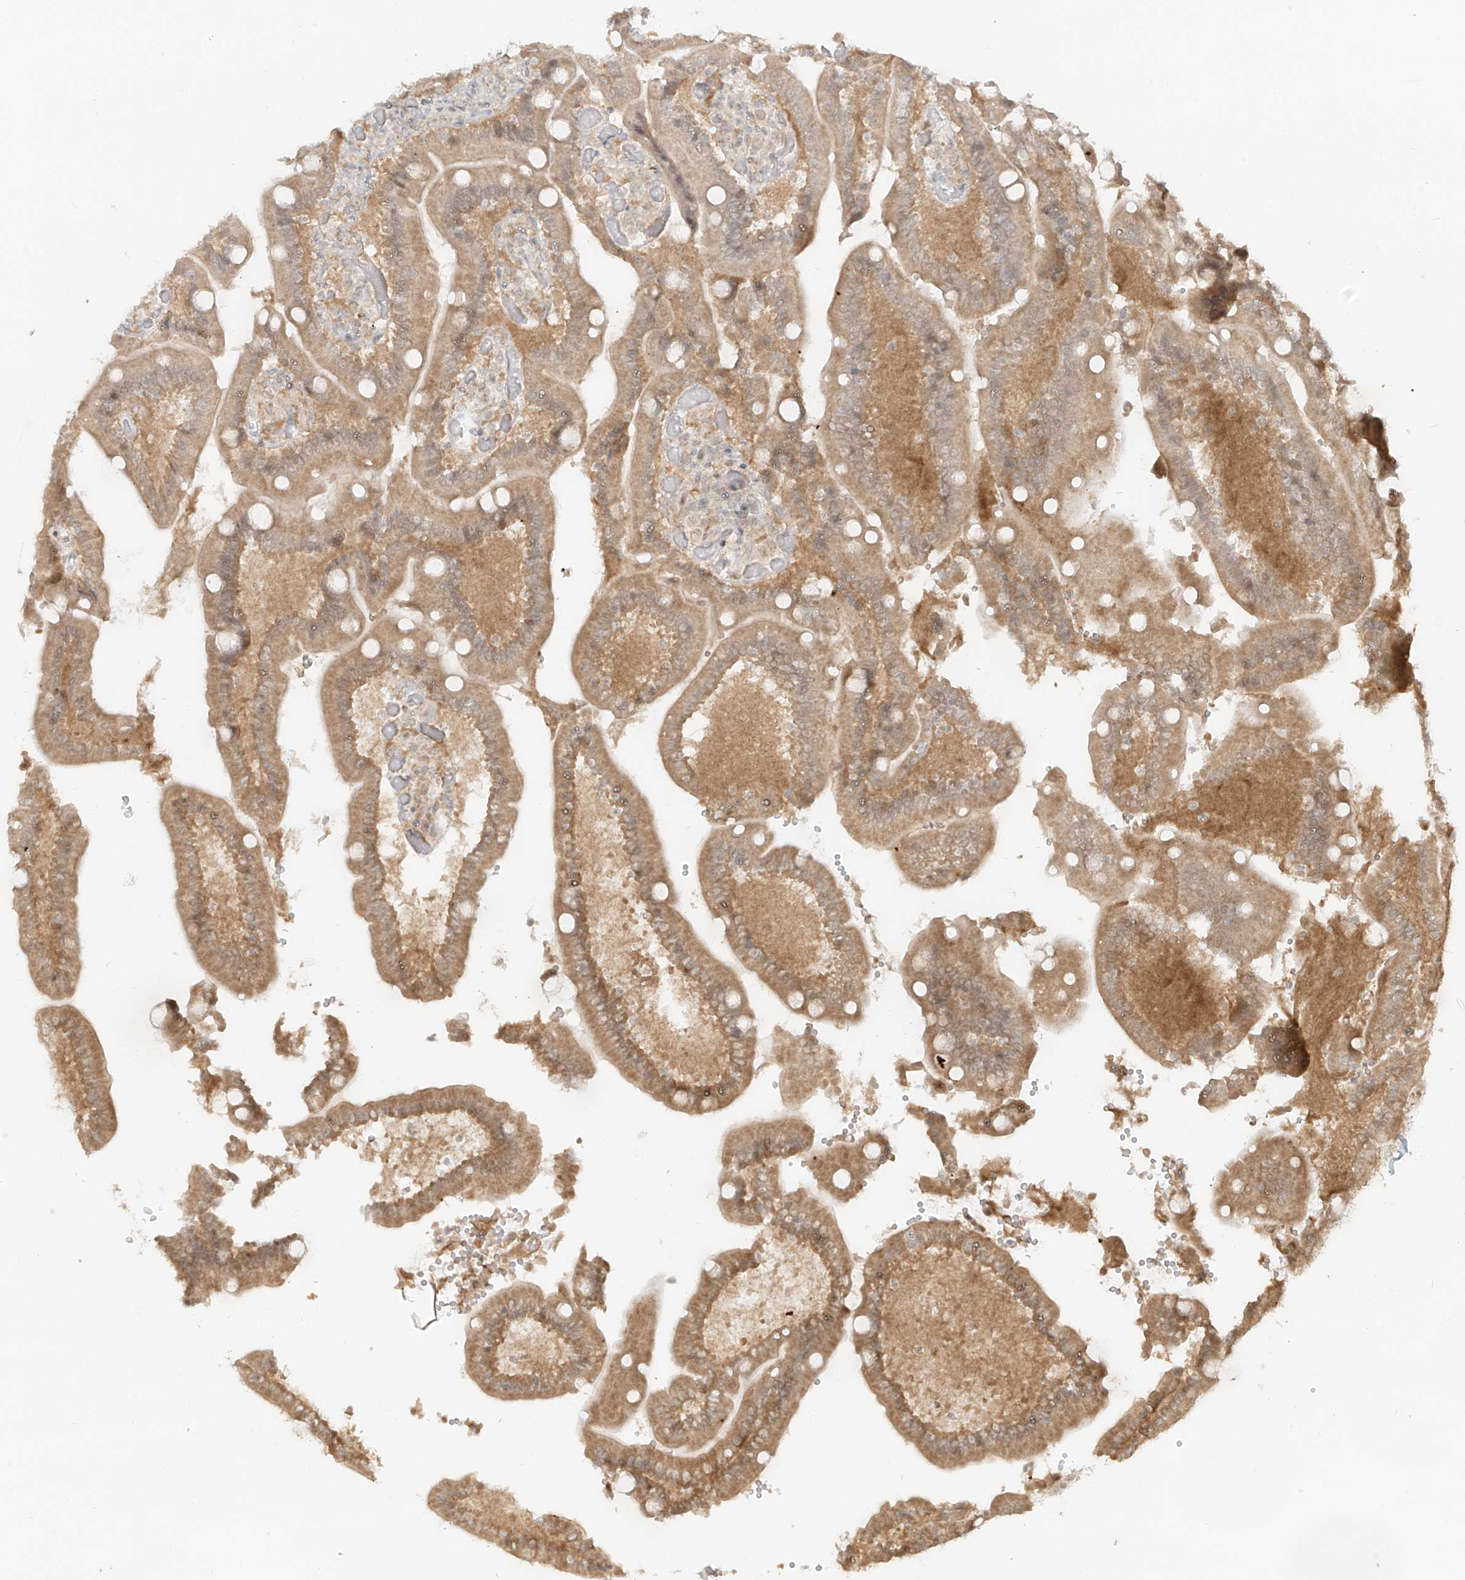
{"staining": {"intensity": "moderate", "quantity": ">75%", "location": "cytoplasmic/membranous"}, "tissue": "duodenum", "cell_type": "Glandular cells", "image_type": "normal", "snomed": [{"axis": "morphology", "description": "Normal tissue, NOS"}, {"axis": "topography", "description": "Duodenum"}], "caption": "This image reveals immunohistochemistry (IHC) staining of benign human duodenum, with medium moderate cytoplasmic/membranous expression in approximately >75% of glandular cells.", "gene": "MIPEP", "patient": {"sex": "female", "age": 62}}